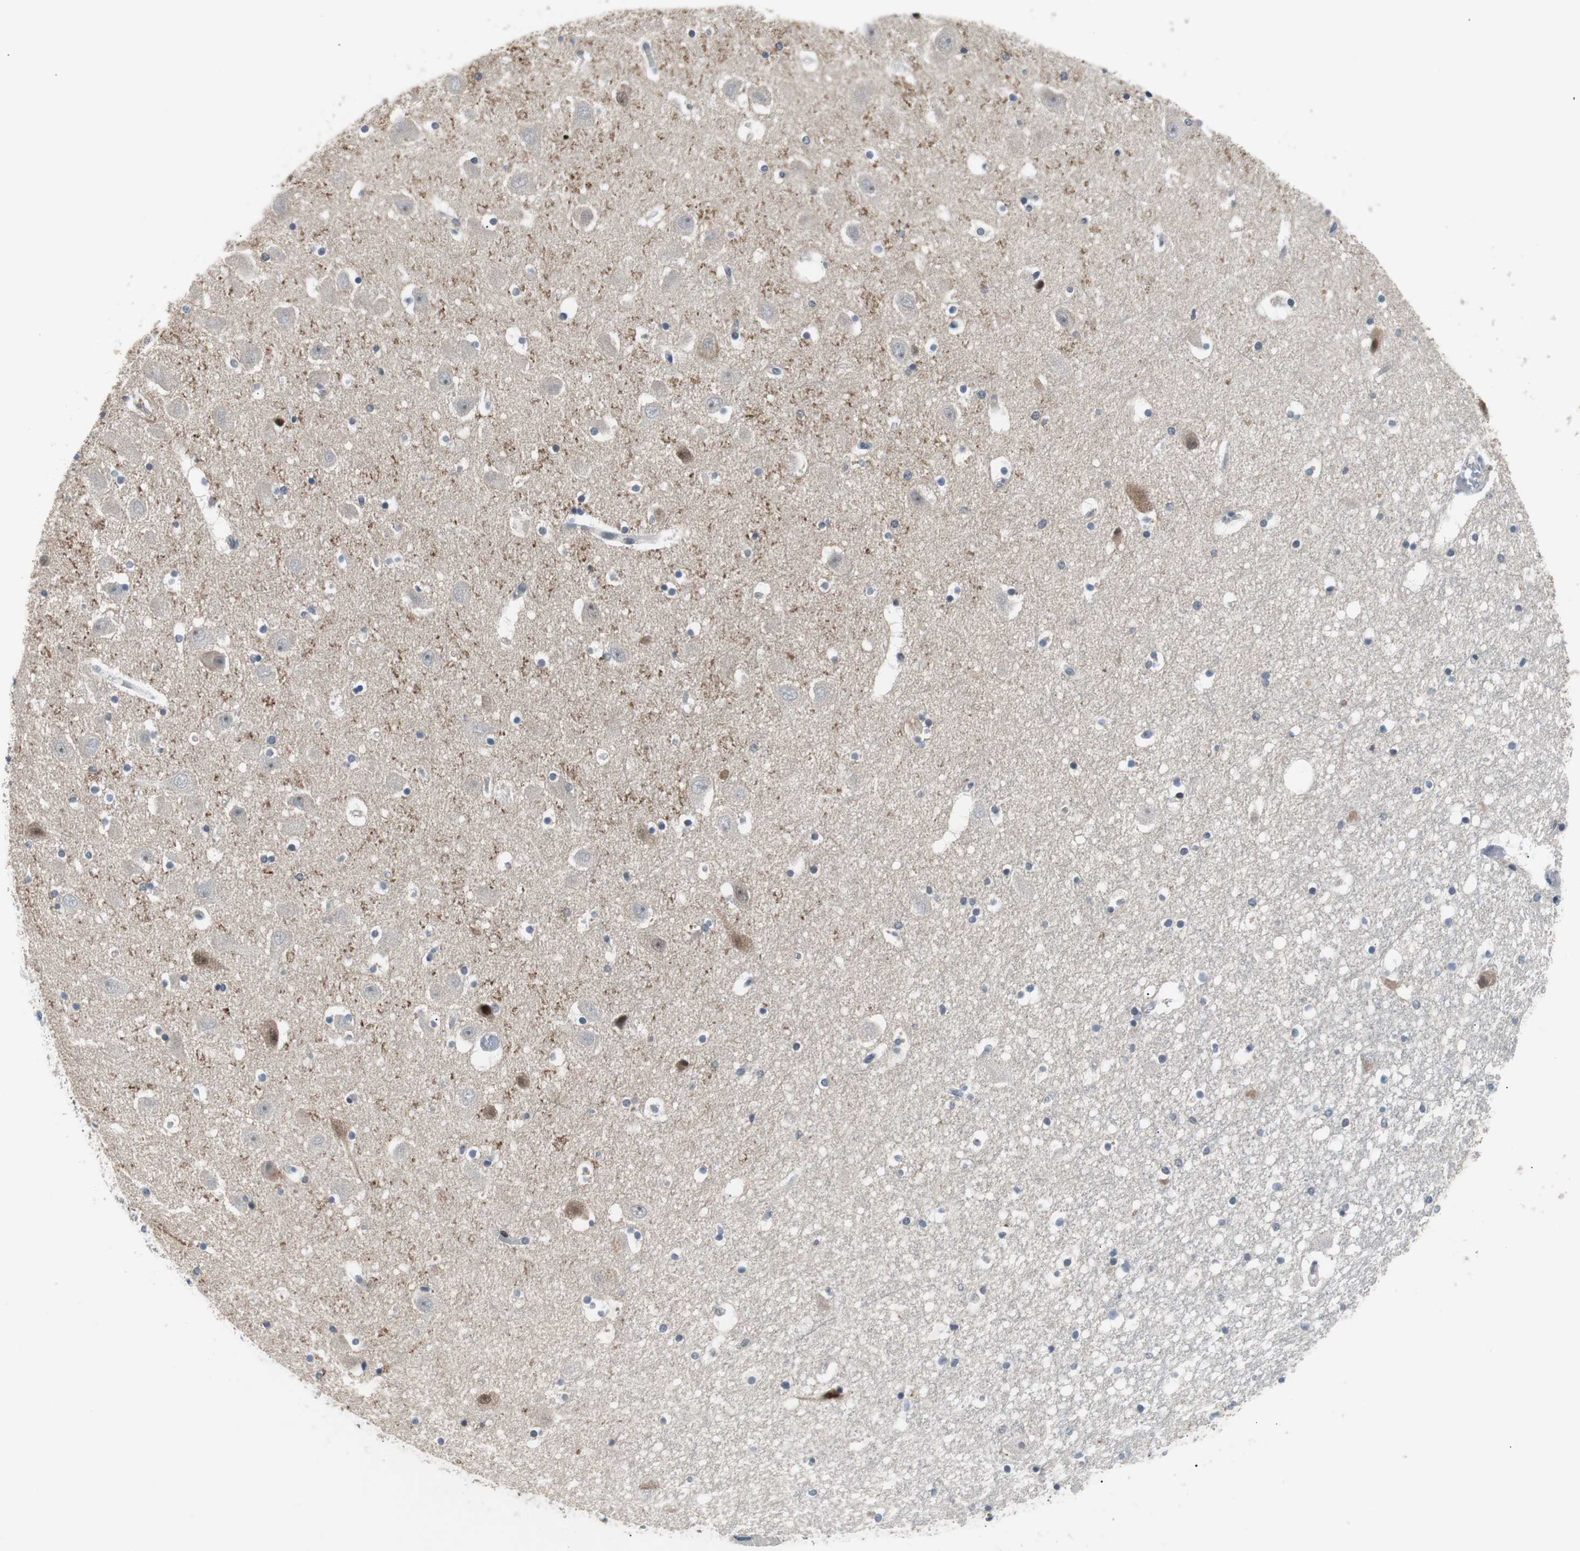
{"staining": {"intensity": "weak", "quantity": "<25%", "location": "cytoplasmic/membranous"}, "tissue": "hippocampus", "cell_type": "Glial cells", "image_type": "normal", "snomed": [{"axis": "morphology", "description": "Normal tissue, NOS"}, {"axis": "topography", "description": "Hippocampus"}], "caption": "Immunohistochemistry micrograph of normal hippocampus stained for a protein (brown), which reveals no positivity in glial cells. (DAB (3,3'-diaminobenzidine) immunohistochemistry (IHC) visualized using brightfield microscopy, high magnification).", "gene": "MAP2K4", "patient": {"sex": "male", "age": 45}}